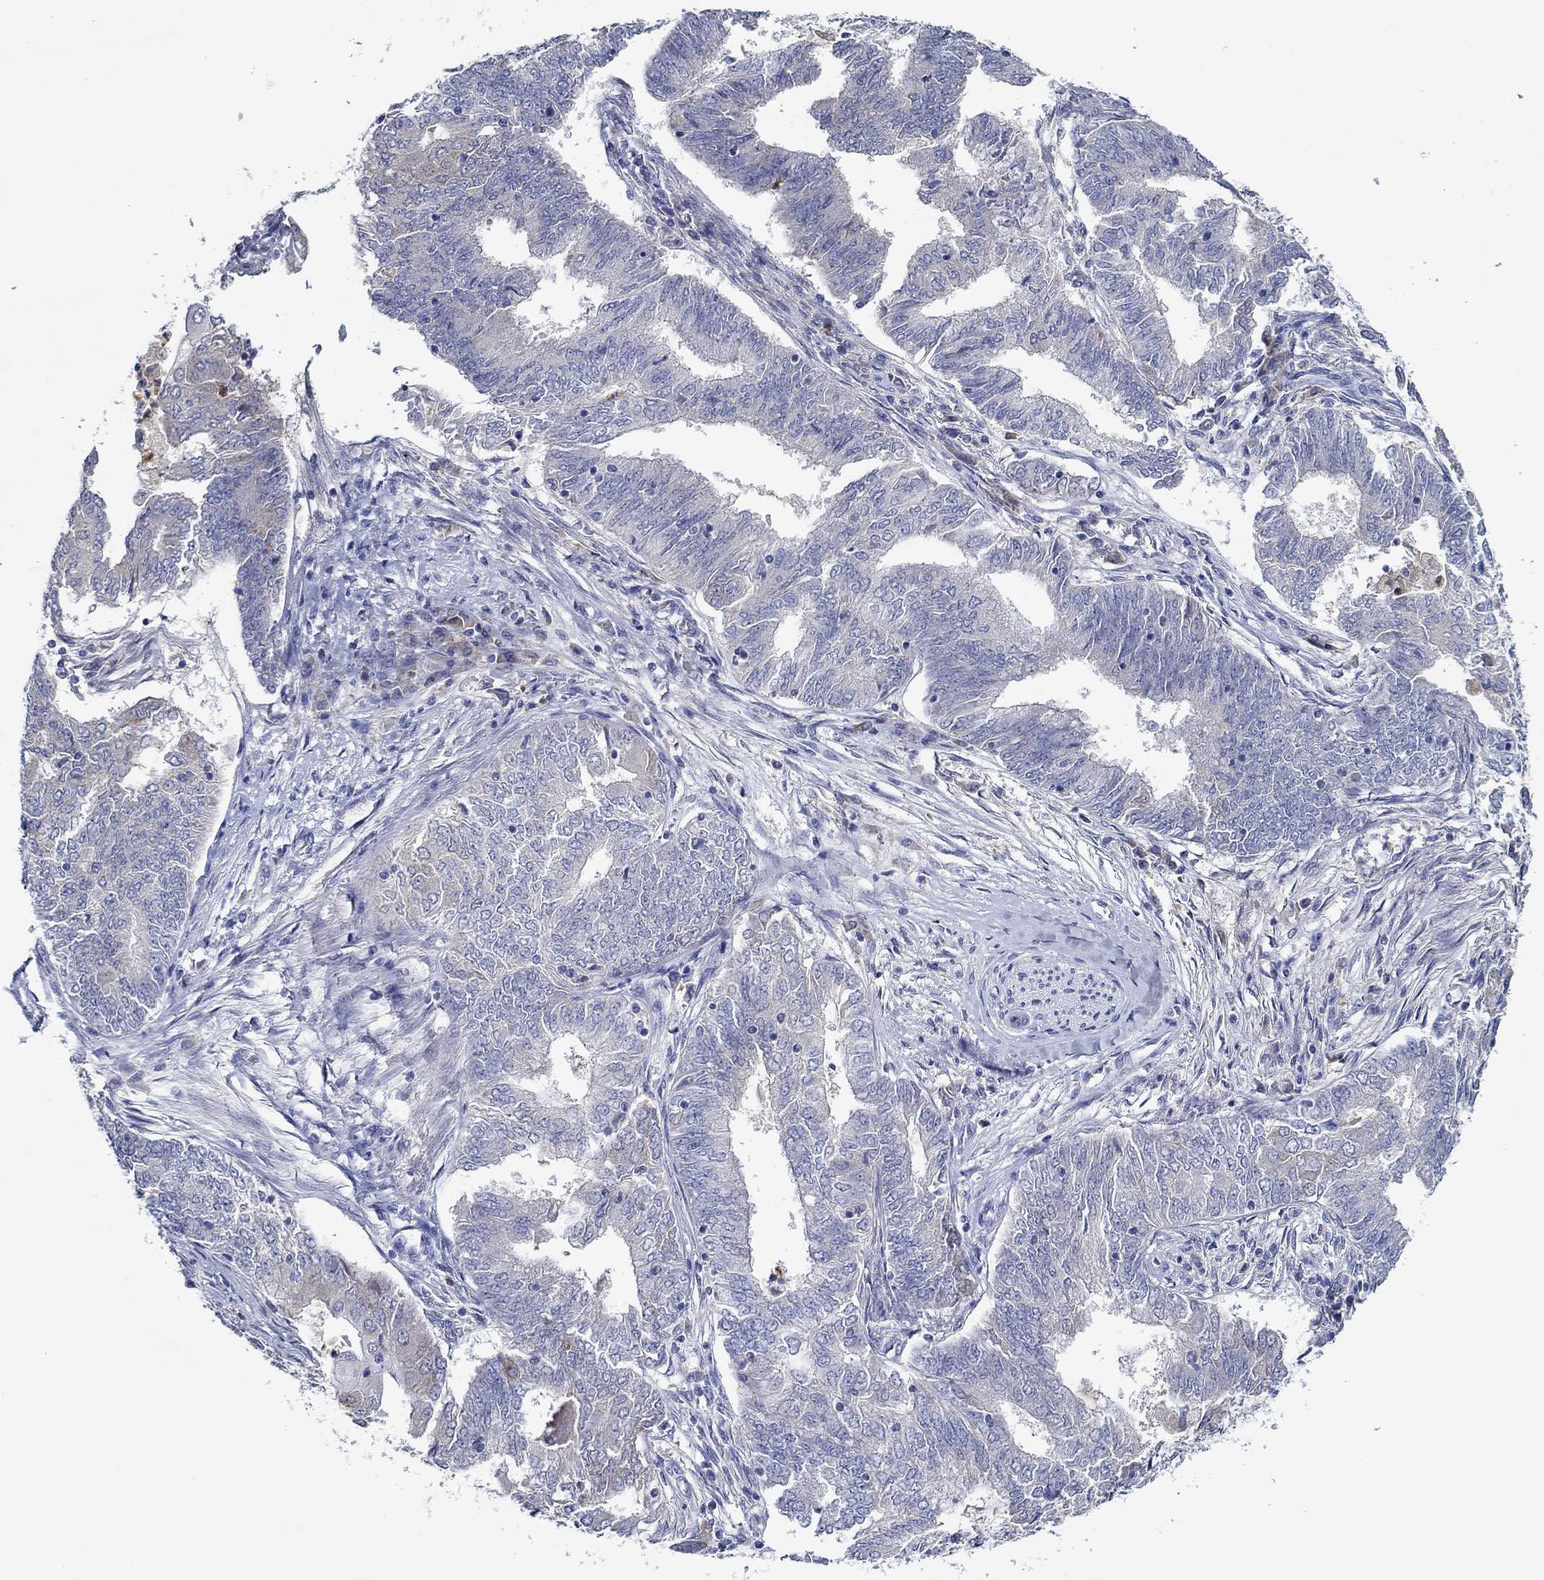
{"staining": {"intensity": "negative", "quantity": "none", "location": "none"}, "tissue": "endometrial cancer", "cell_type": "Tumor cells", "image_type": "cancer", "snomed": [{"axis": "morphology", "description": "Adenocarcinoma, NOS"}, {"axis": "topography", "description": "Endometrium"}], "caption": "Photomicrograph shows no significant protein expression in tumor cells of endometrial adenocarcinoma.", "gene": "CHIT1", "patient": {"sex": "female", "age": 62}}